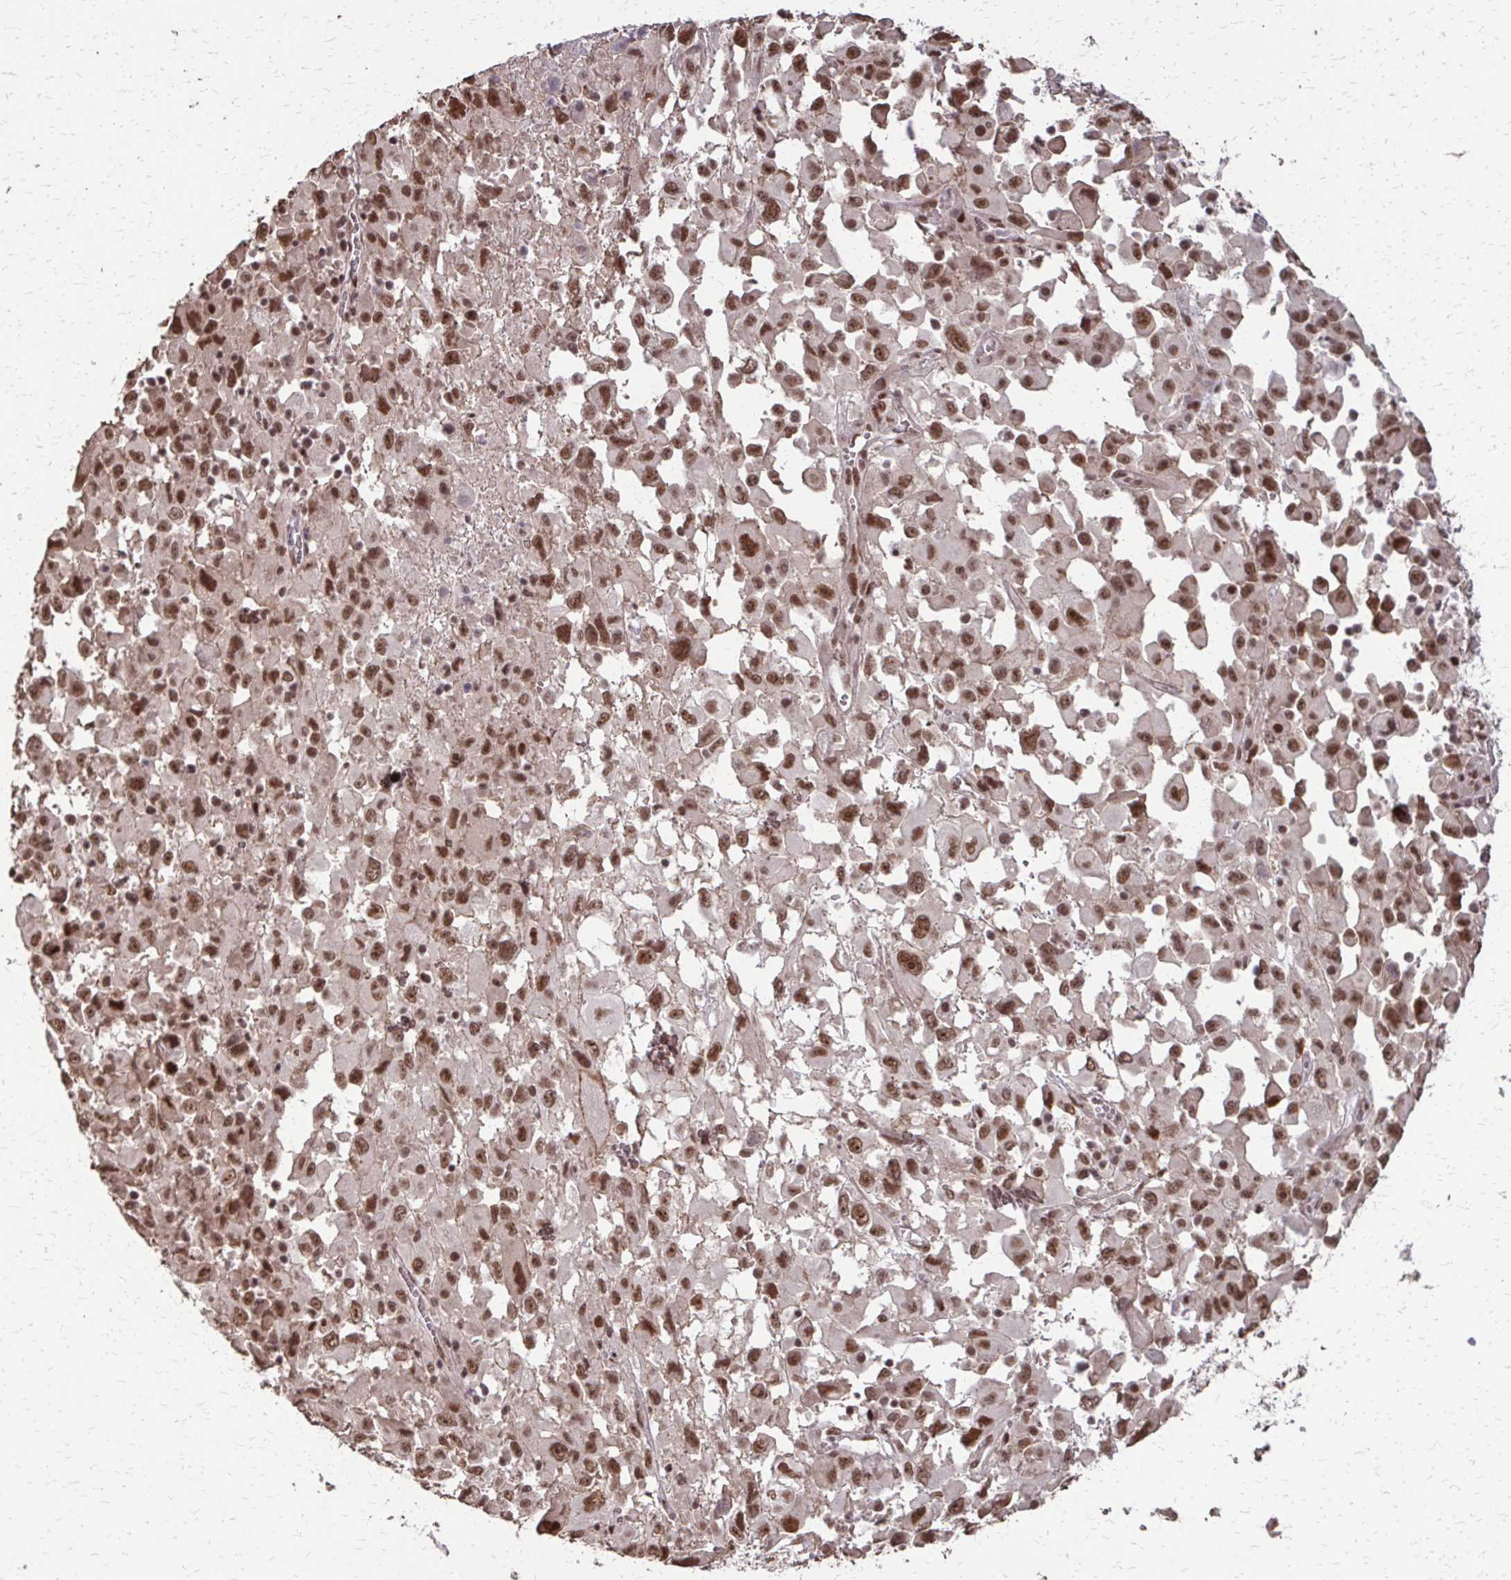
{"staining": {"intensity": "moderate", "quantity": ">75%", "location": "nuclear"}, "tissue": "melanoma", "cell_type": "Tumor cells", "image_type": "cancer", "snomed": [{"axis": "morphology", "description": "Malignant melanoma, Metastatic site"}, {"axis": "topography", "description": "Soft tissue"}], "caption": "The histopathology image demonstrates a brown stain indicating the presence of a protein in the nuclear of tumor cells in malignant melanoma (metastatic site).", "gene": "SS18", "patient": {"sex": "male", "age": 50}}